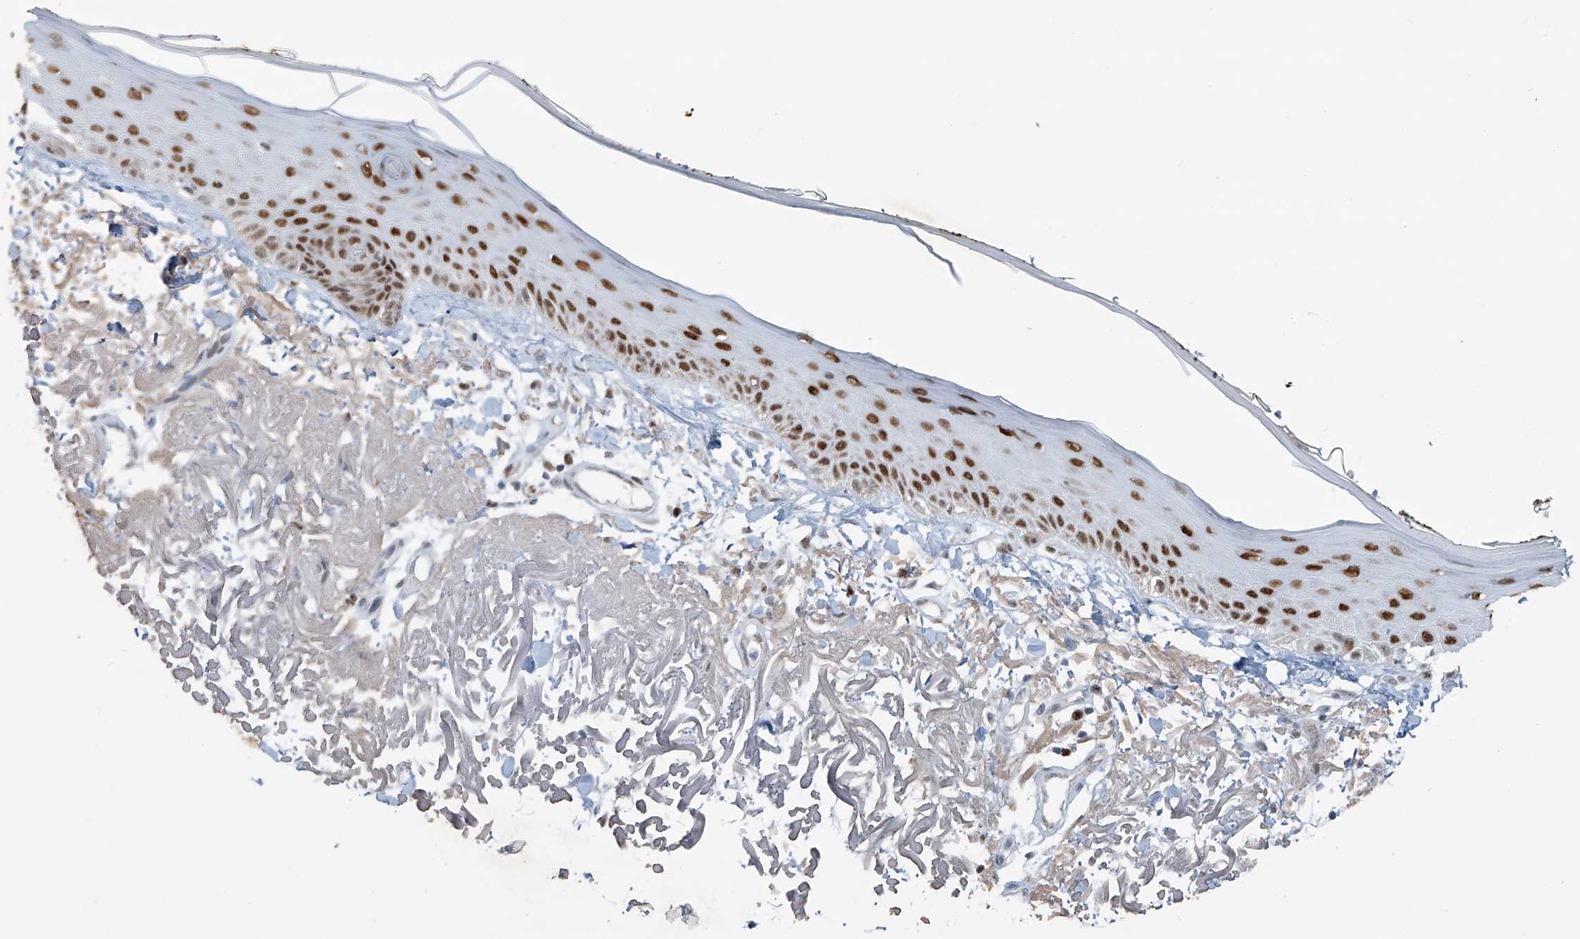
{"staining": {"intensity": "moderate", "quantity": ">75%", "location": "nuclear"}, "tissue": "skin", "cell_type": "Fibroblasts", "image_type": "normal", "snomed": [{"axis": "morphology", "description": "Normal tissue, NOS"}, {"axis": "topography", "description": "Skin"}, {"axis": "topography", "description": "Skeletal muscle"}], "caption": "Protein analysis of normal skin demonstrates moderate nuclear positivity in approximately >75% of fibroblasts.", "gene": "WRNIP1", "patient": {"sex": "male", "age": 83}}